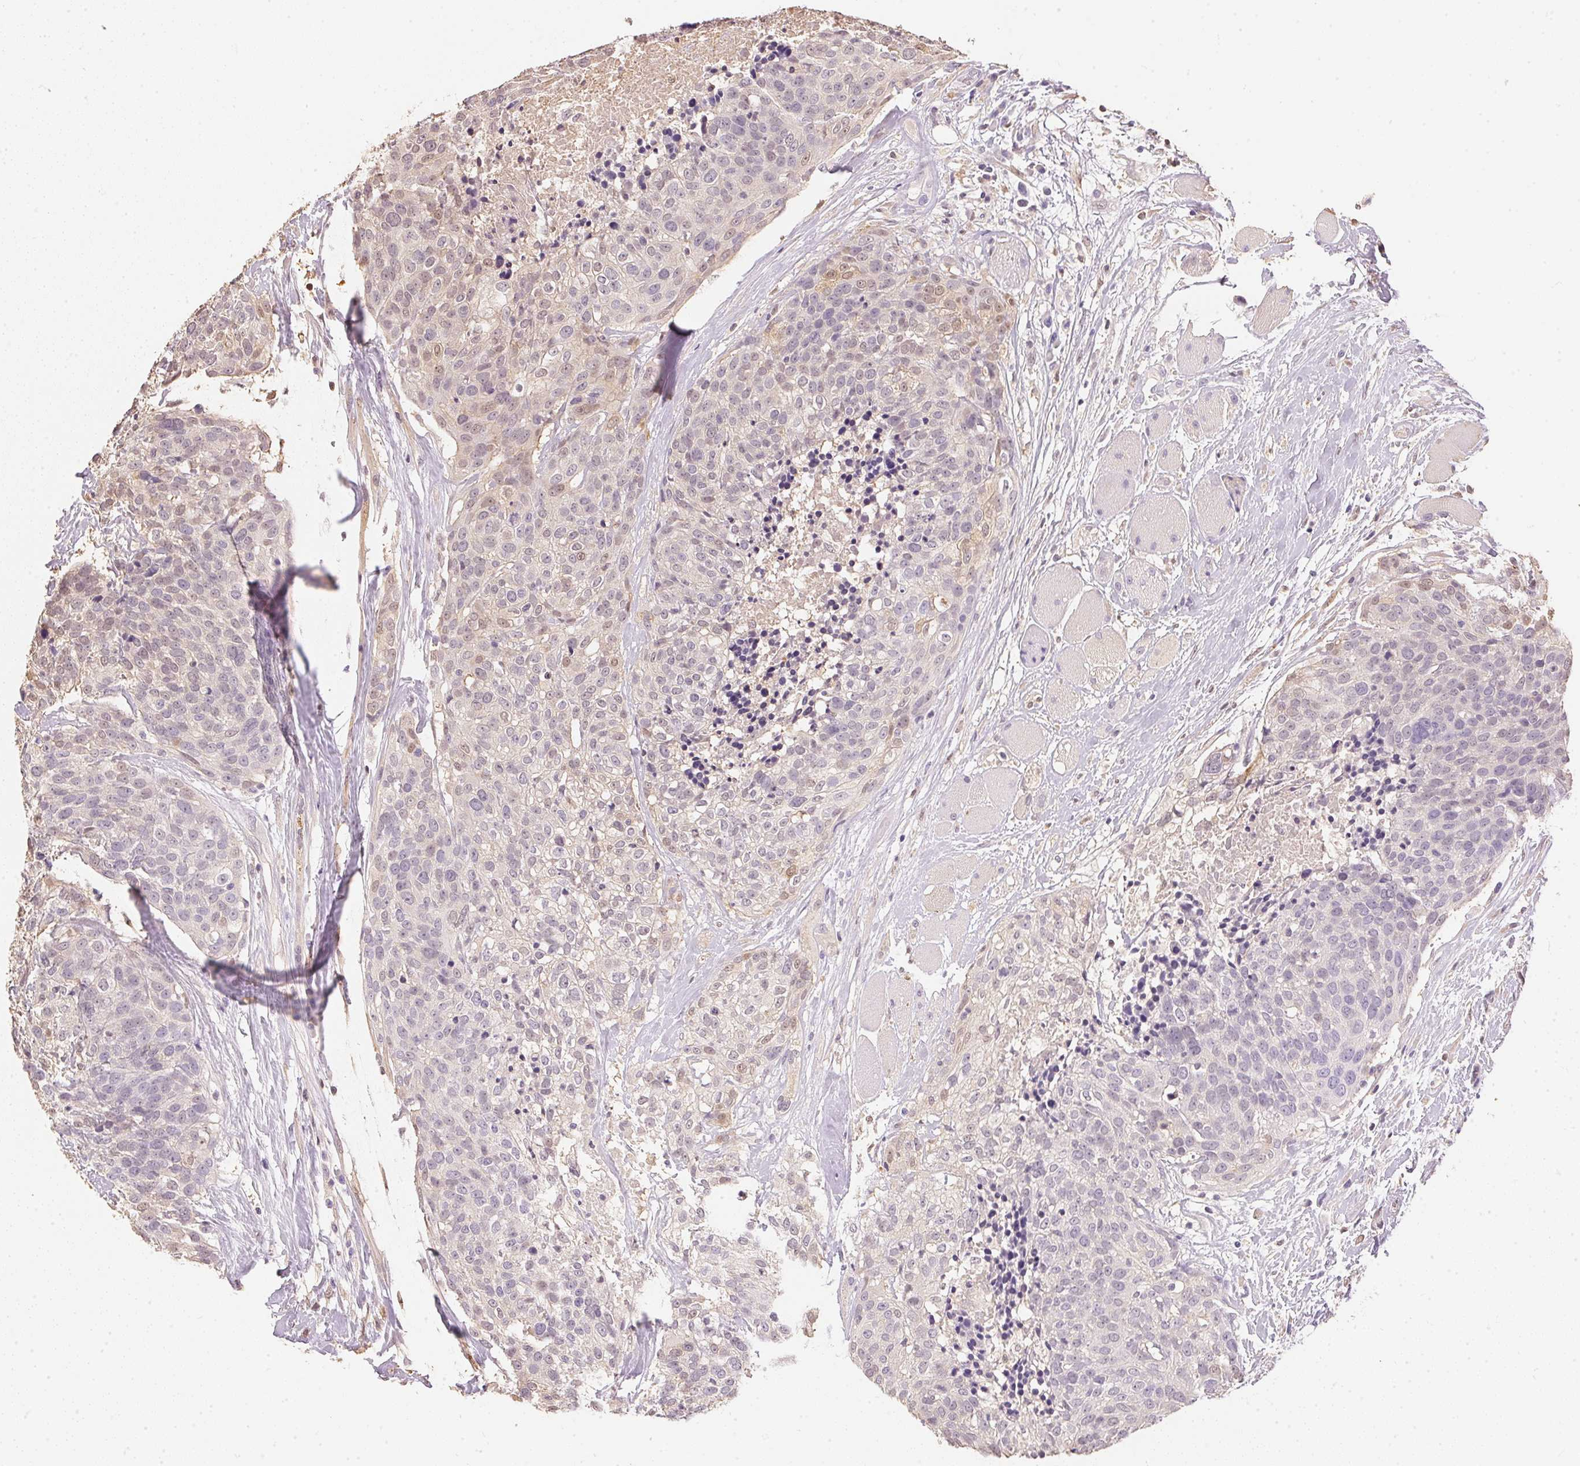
{"staining": {"intensity": "negative", "quantity": "none", "location": "none"}, "tissue": "head and neck cancer", "cell_type": "Tumor cells", "image_type": "cancer", "snomed": [{"axis": "morphology", "description": "Squamous cell carcinoma, NOS"}, {"axis": "topography", "description": "Oral tissue"}, {"axis": "topography", "description": "Head-Neck"}], "caption": "Tumor cells are negative for protein expression in human head and neck cancer (squamous cell carcinoma).", "gene": "S100A3", "patient": {"sex": "male", "age": 64}}